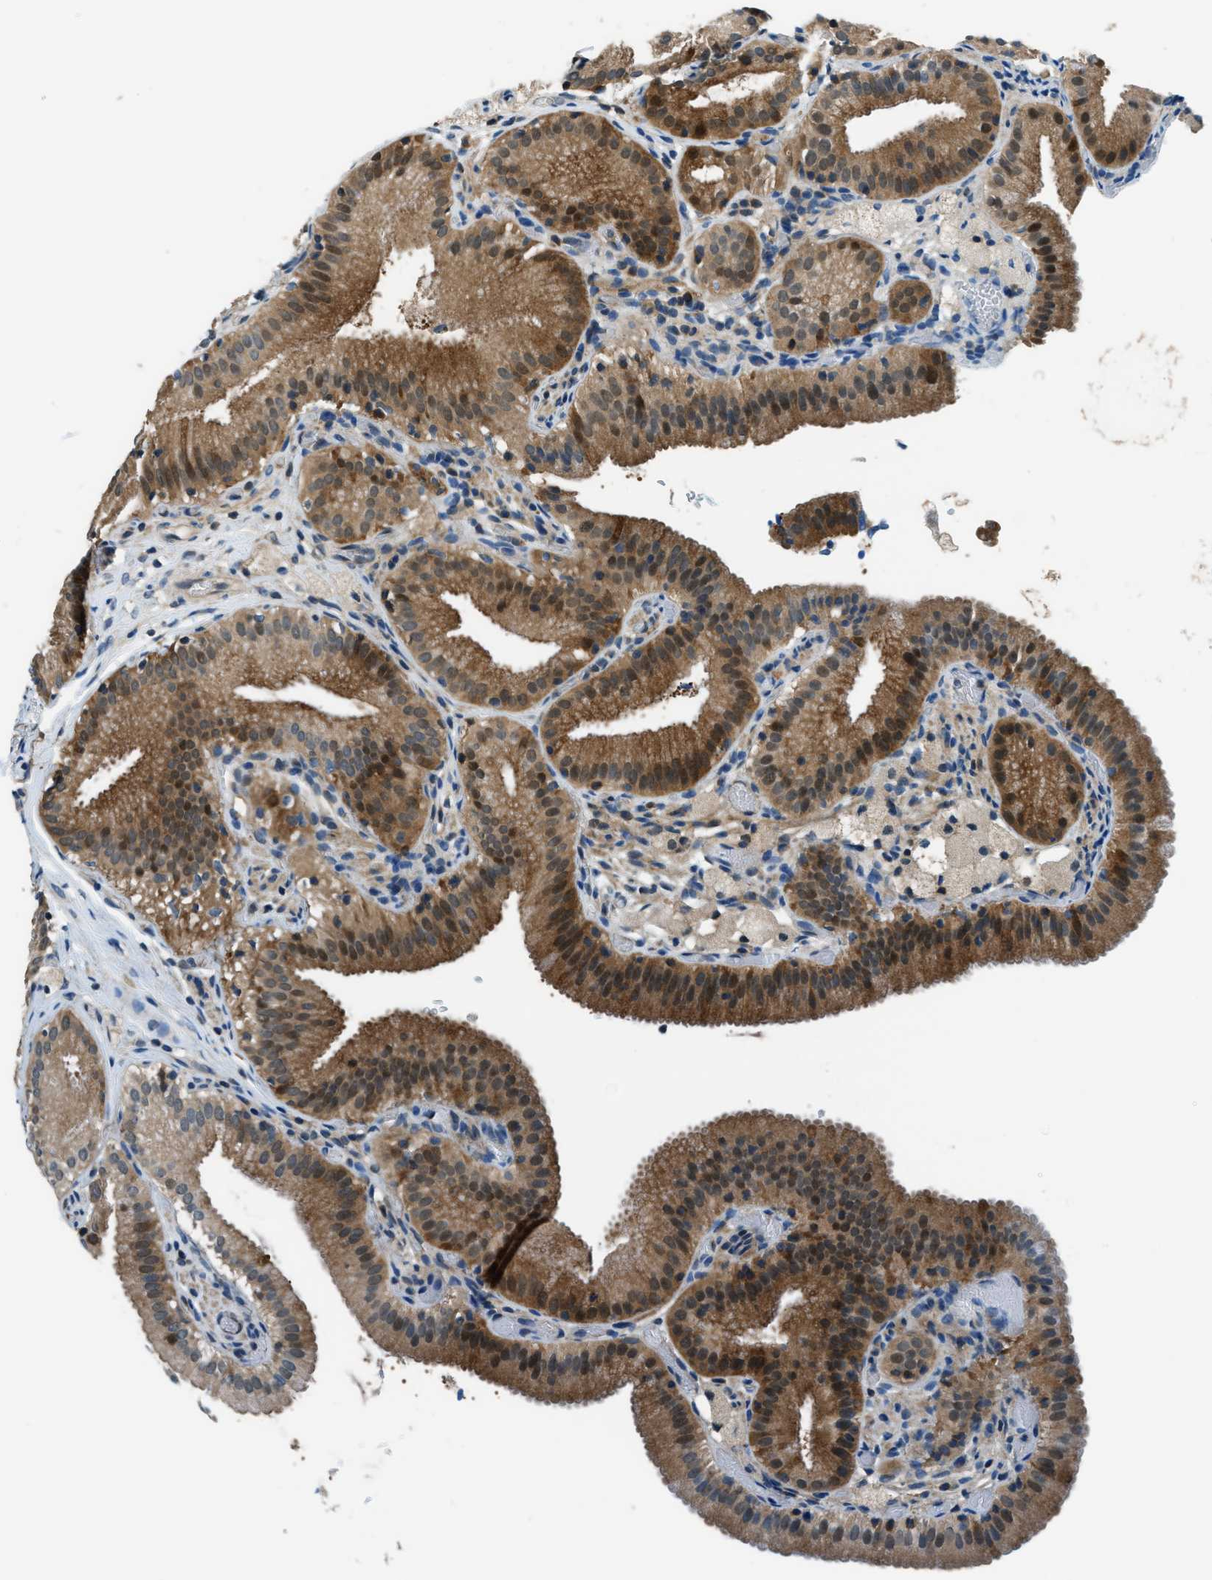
{"staining": {"intensity": "moderate", "quantity": ">75%", "location": "cytoplasmic/membranous,nuclear"}, "tissue": "gallbladder", "cell_type": "Glandular cells", "image_type": "normal", "snomed": [{"axis": "morphology", "description": "Normal tissue, NOS"}, {"axis": "topography", "description": "Gallbladder"}], "caption": "Human gallbladder stained for a protein (brown) shows moderate cytoplasmic/membranous,nuclear positive positivity in approximately >75% of glandular cells.", "gene": "HEBP2", "patient": {"sex": "male", "age": 54}}